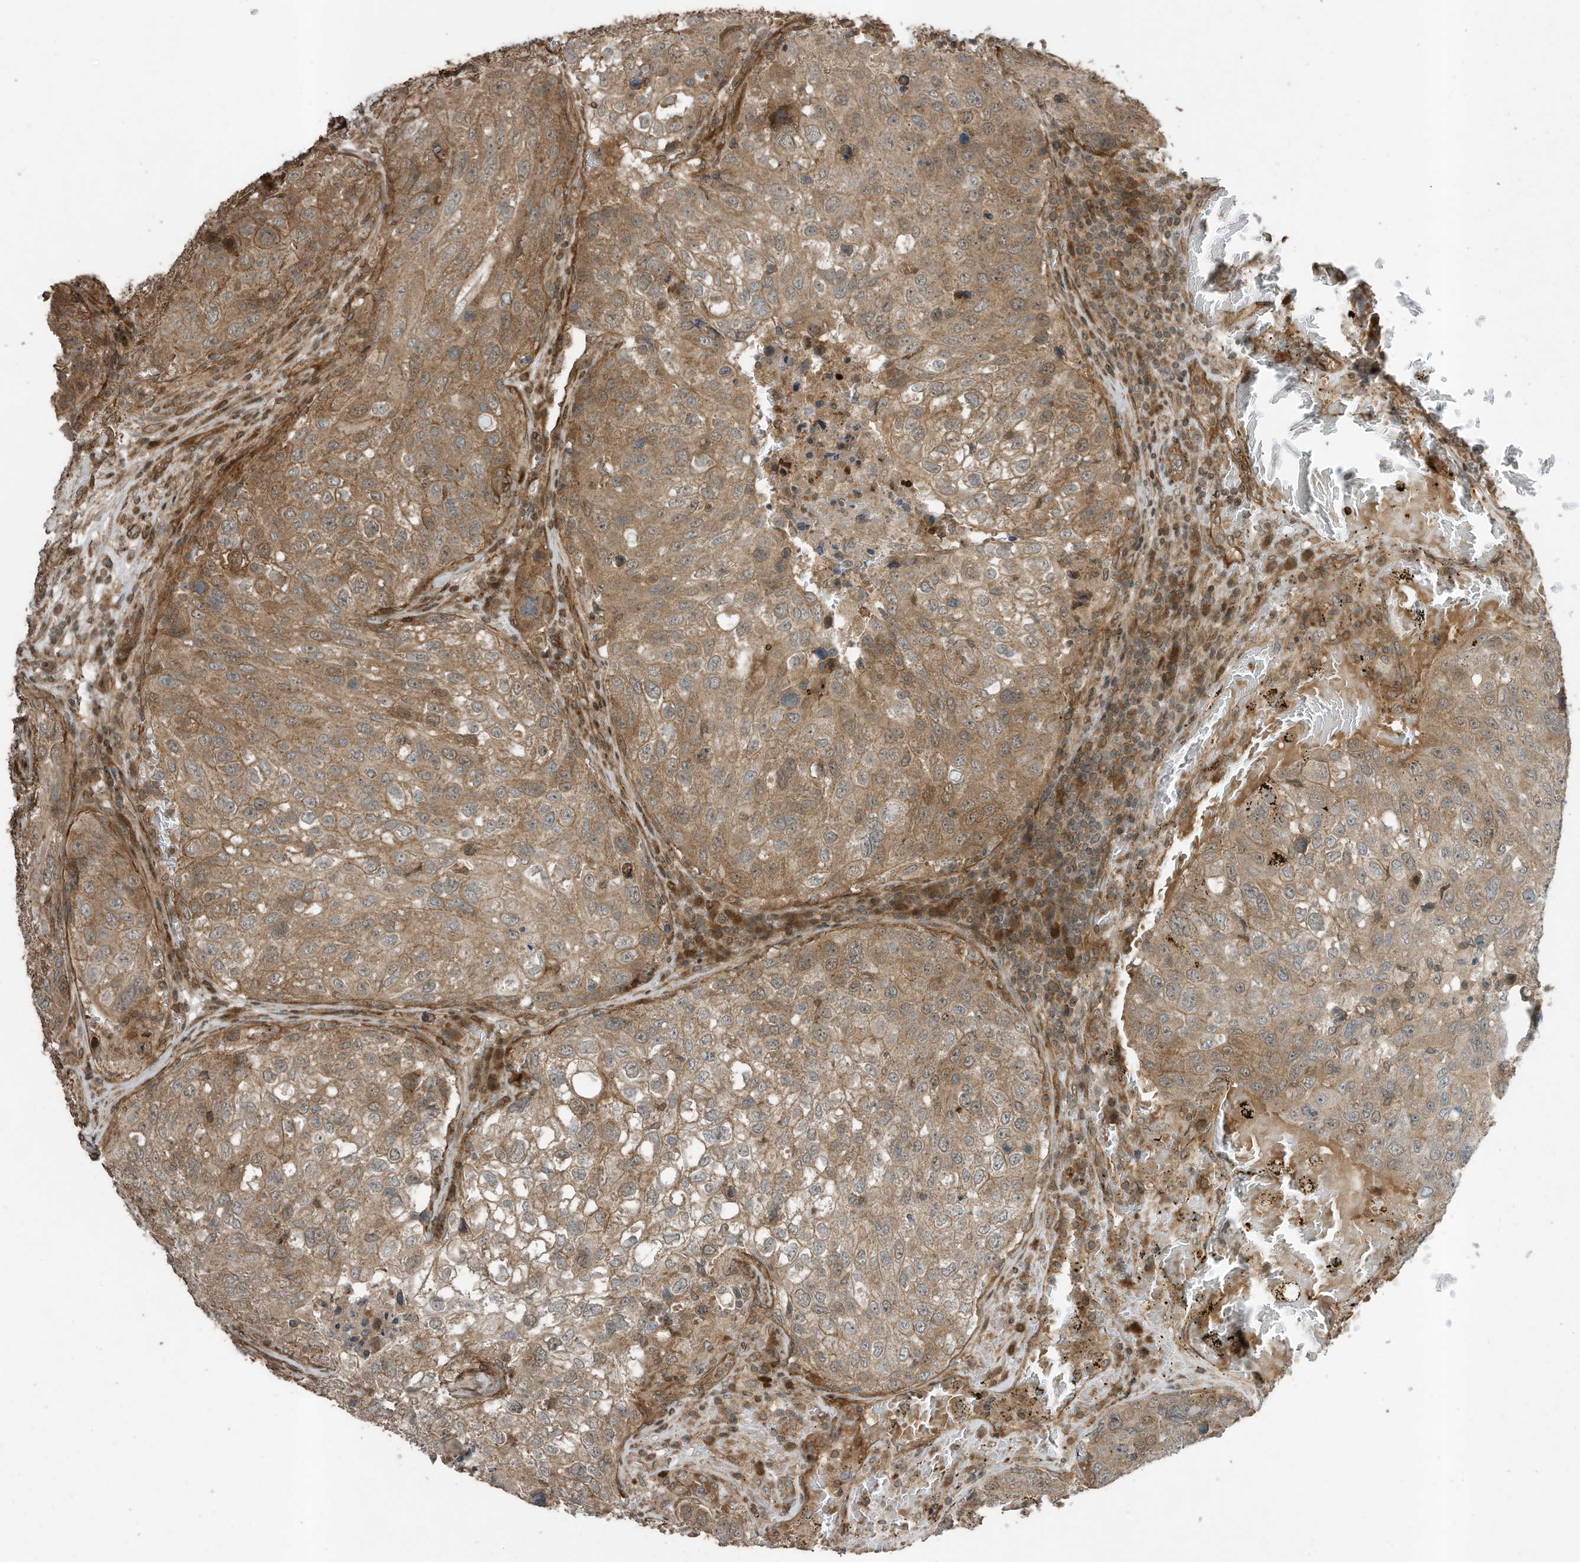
{"staining": {"intensity": "moderate", "quantity": ">75%", "location": "cytoplasmic/membranous"}, "tissue": "urothelial cancer", "cell_type": "Tumor cells", "image_type": "cancer", "snomed": [{"axis": "morphology", "description": "Urothelial carcinoma, High grade"}, {"axis": "topography", "description": "Lymph node"}, {"axis": "topography", "description": "Urinary bladder"}], "caption": "Brown immunohistochemical staining in human urothelial cancer reveals moderate cytoplasmic/membranous positivity in approximately >75% of tumor cells.", "gene": "ZNF653", "patient": {"sex": "male", "age": 51}}